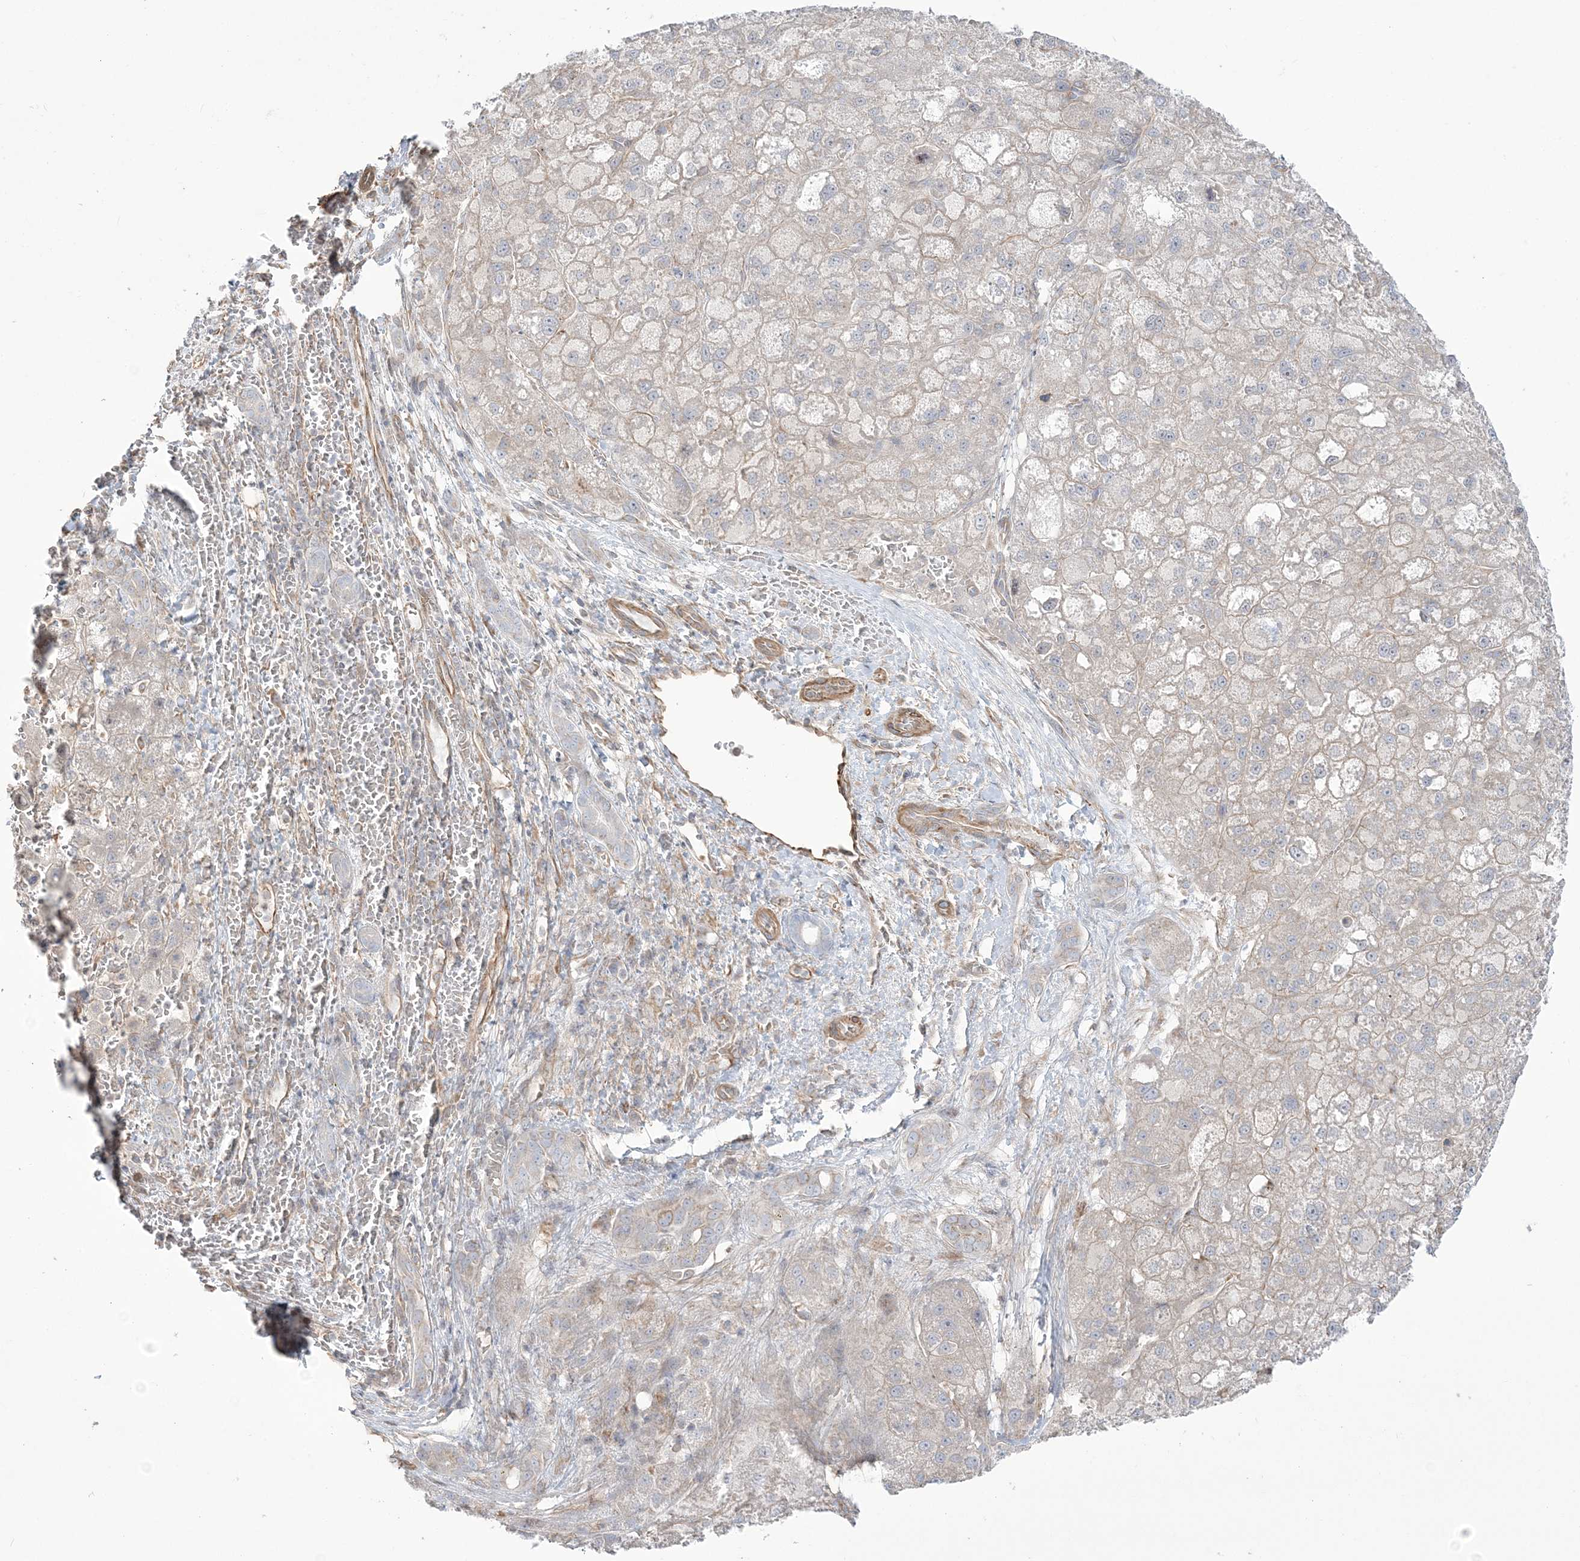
{"staining": {"intensity": "negative", "quantity": "none", "location": "none"}, "tissue": "liver cancer", "cell_type": "Tumor cells", "image_type": "cancer", "snomed": [{"axis": "morphology", "description": "Carcinoma, Hepatocellular, NOS"}, {"axis": "topography", "description": "Liver"}], "caption": "Tumor cells are negative for brown protein staining in liver cancer. (DAB IHC with hematoxylin counter stain).", "gene": "ZNF821", "patient": {"sex": "male", "age": 57}}